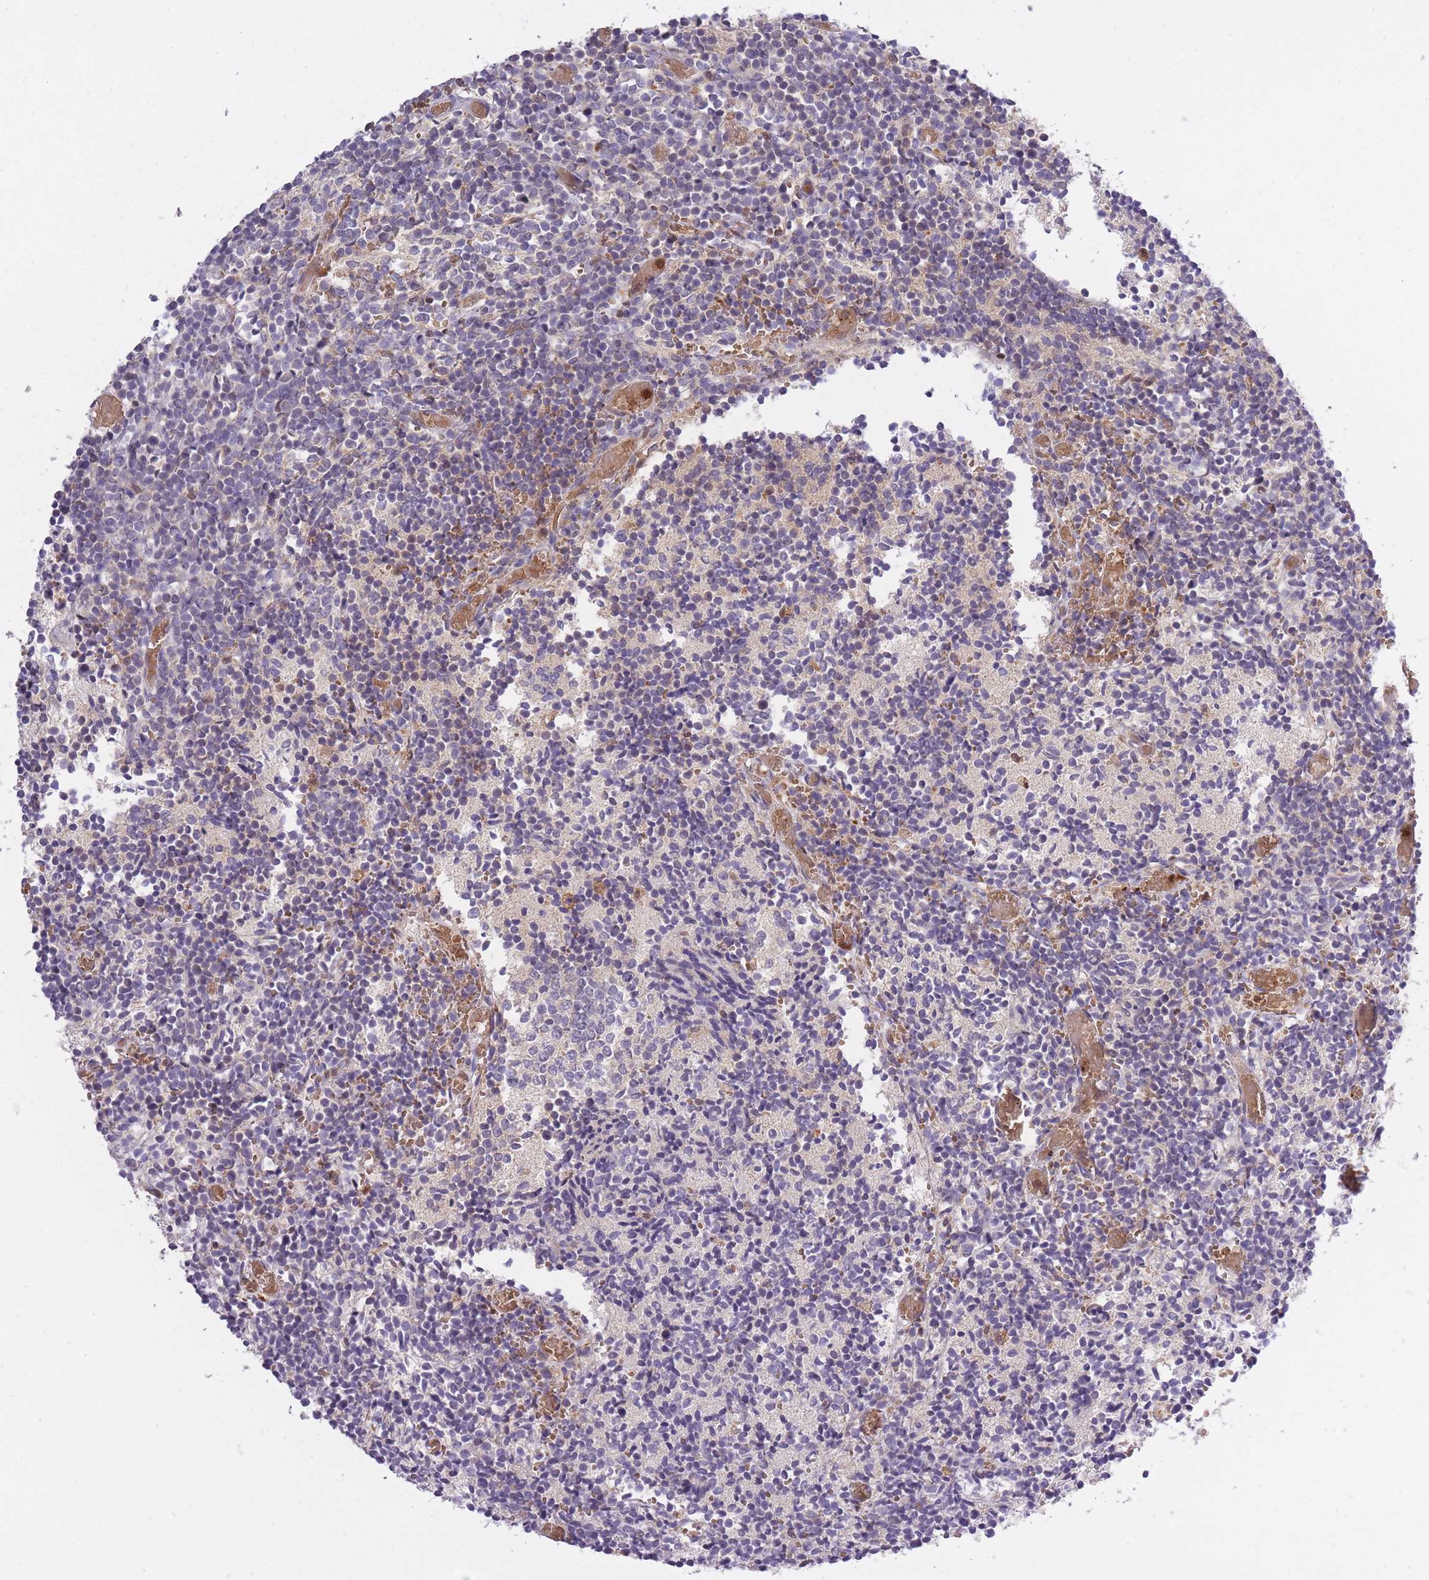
{"staining": {"intensity": "negative", "quantity": "none", "location": "none"}, "tissue": "glioma", "cell_type": "Tumor cells", "image_type": "cancer", "snomed": [{"axis": "morphology", "description": "Glioma, malignant, Low grade"}, {"axis": "topography", "description": "Brain"}], "caption": "The IHC histopathology image has no significant expression in tumor cells of malignant glioma (low-grade) tissue. (DAB immunohistochemistry (IHC) with hematoxylin counter stain).", "gene": "CXorf38", "patient": {"sex": "female", "age": 1}}